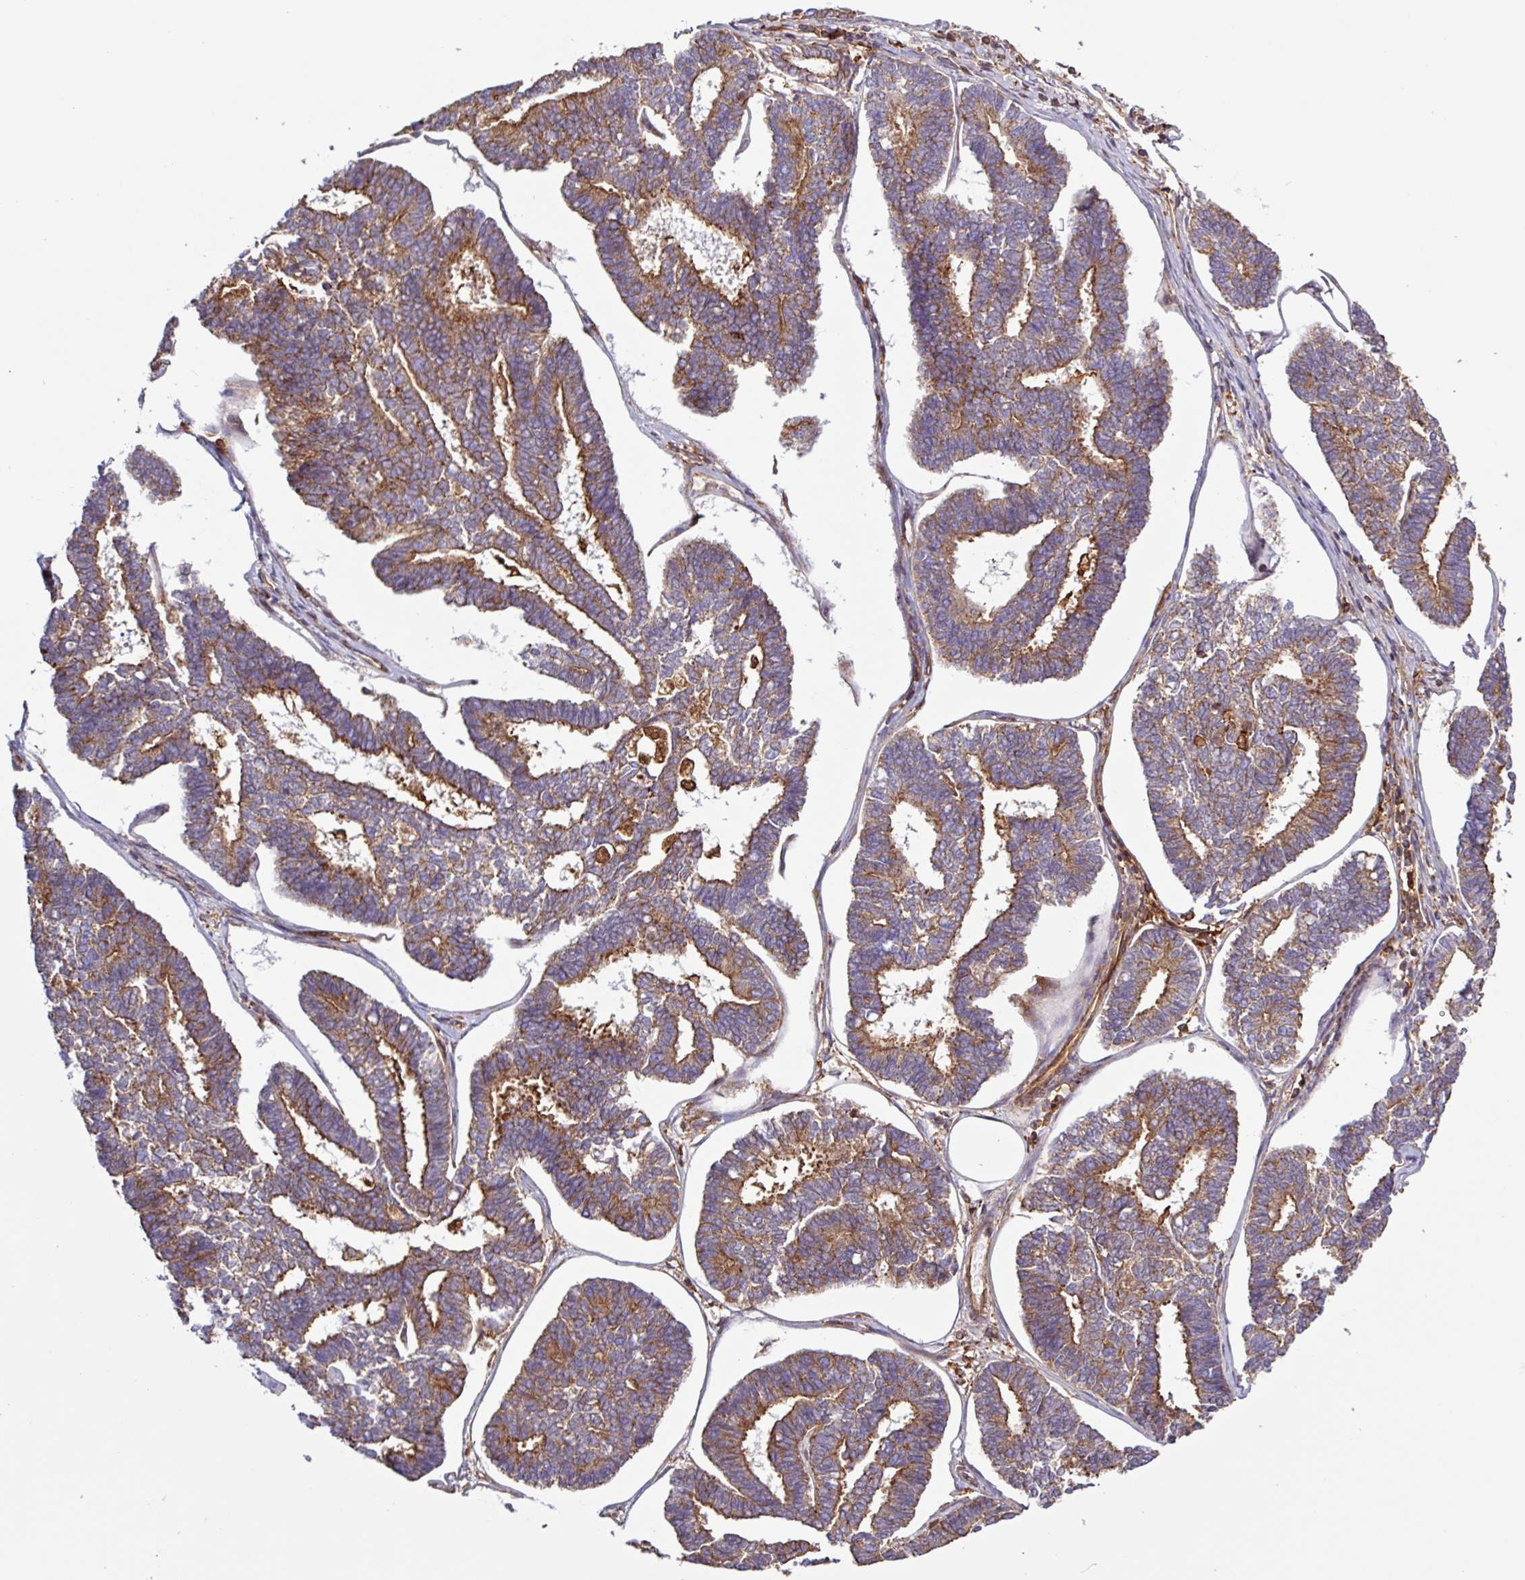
{"staining": {"intensity": "moderate", "quantity": ">75%", "location": "cytoplasmic/membranous"}, "tissue": "endometrial cancer", "cell_type": "Tumor cells", "image_type": "cancer", "snomed": [{"axis": "morphology", "description": "Adenocarcinoma, NOS"}, {"axis": "topography", "description": "Endometrium"}], "caption": "Immunohistochemical staining of endometrial adenocarcinoma demonstrates medium levels of moderate cytoplasmic/membranous expression in about >75% of tumor cells. (DAB IHC, brown staining for protein, blue staining for nuclei).", "gene": "ACTR3", "patient": {"sex": "female", "age": 70}}